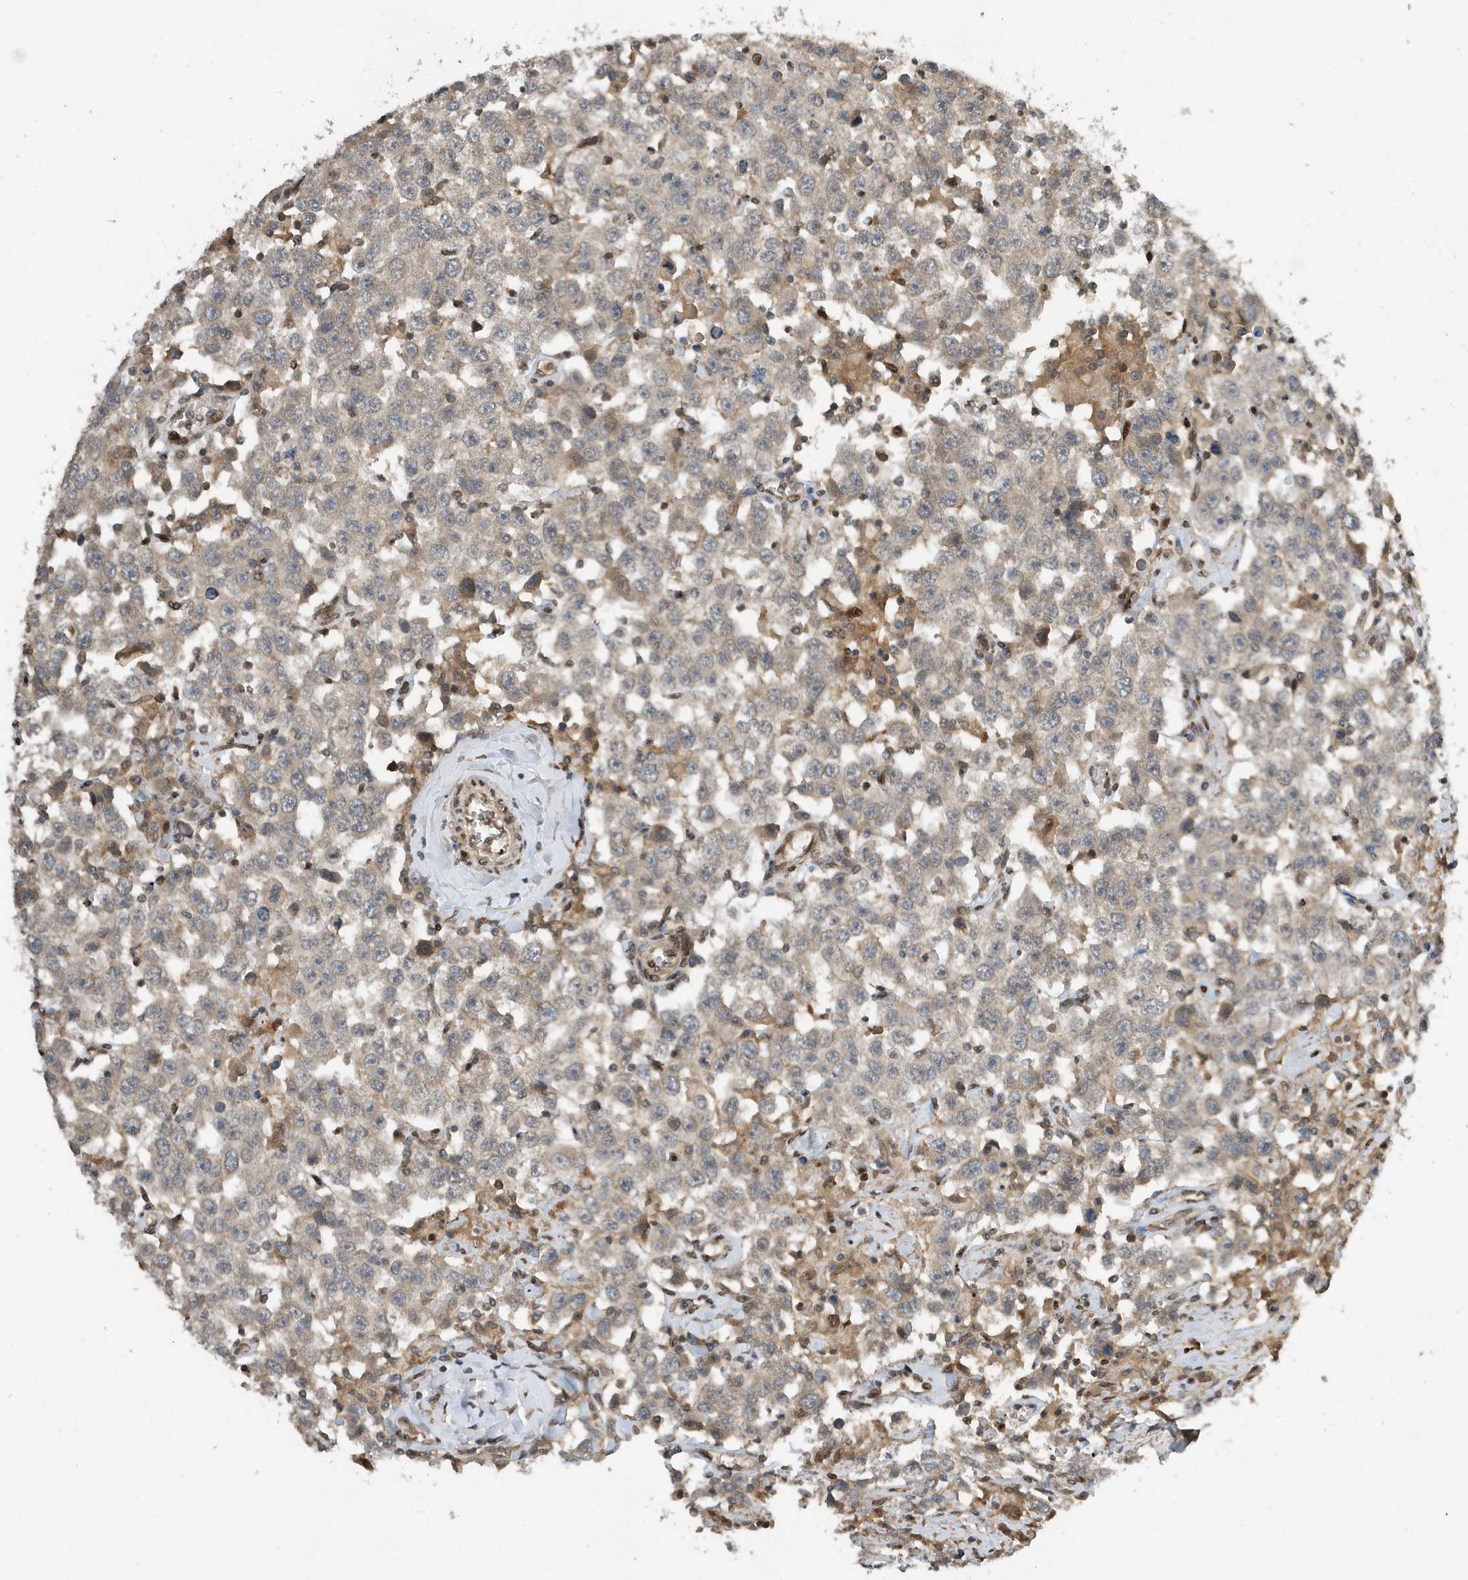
{"staining": {"intensity": "weak", "quantity": "<25%", "location": "cytoplasmic/membranous"}, "tissue": "testis cancer", "cell_type": "Tumor cells", "image_type": "cancer", "snomed": [{"axis": "morphology", "description": "Seminoma, NOS"}, {"axis": "topography", "description": "Testis"}], "caption": "Testis seminoma was stained to show a protein in brown. There is no significant positivity in tumor cells. (DAB immunohistochemistry visualized using brightfield microscopy, high magnification).", "gene": "DUSP18", "patient": {"sex": "male", "age": 41}}